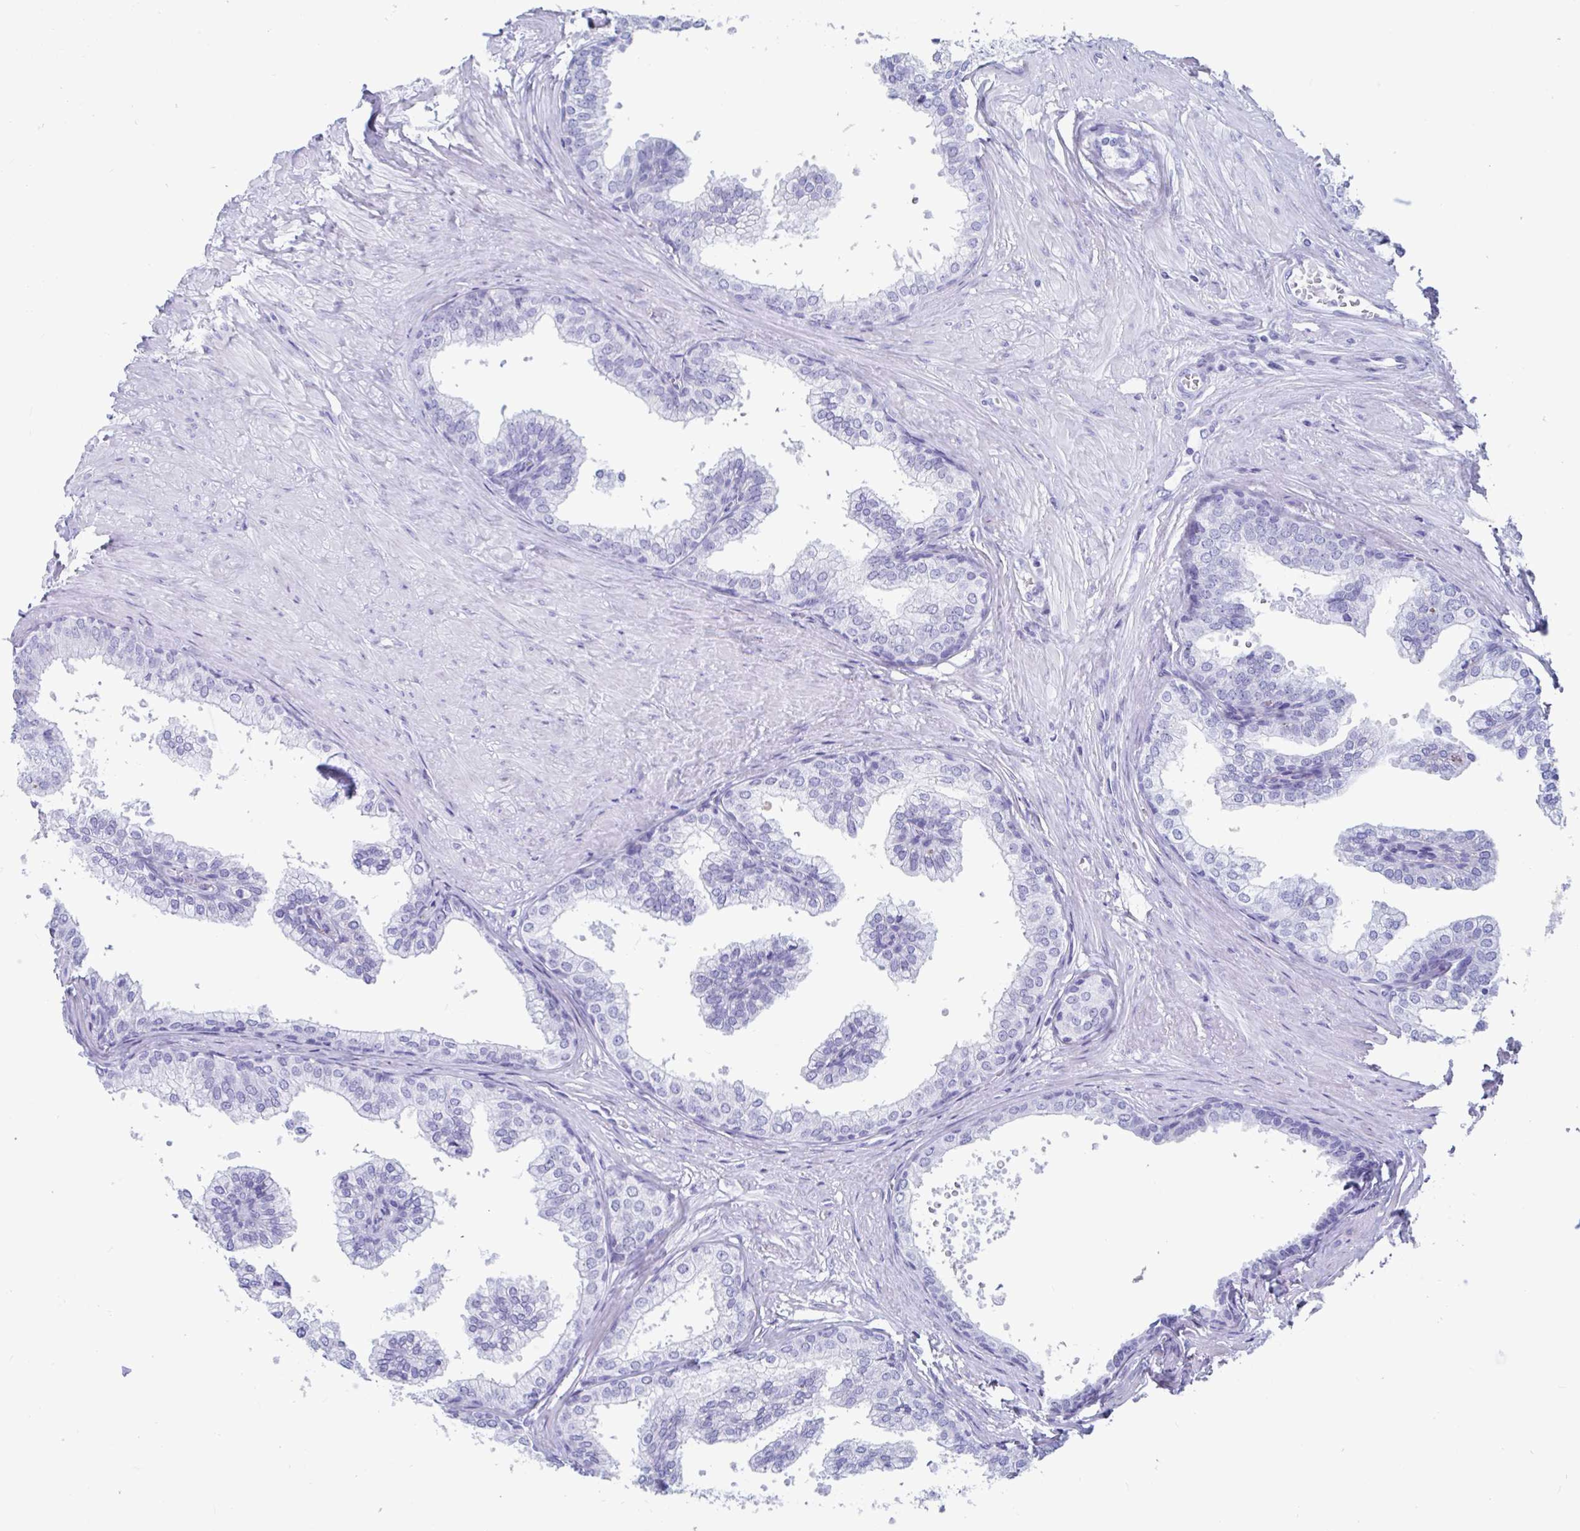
{"staining": {"intensity": "negative", "quantity": "none", "location": "none"}, "tissue": "prostate", "cell_type": "Glandular cells", "image_type": "normal", "snomed": [{"axis": "morphology", "description": "Normal tissue, NOS"}, {"axis": "topography", "description": "Prostate"}, {"axis": "topography", "description": "Peripheral nerve tissue"}], "caption": "This is an immunohistochemistry (IHC) image of unremarkable prostate. There is no expression in glandular cells.", "gene": "GKN2", "patient": {"sex": "male", "age": 55}}